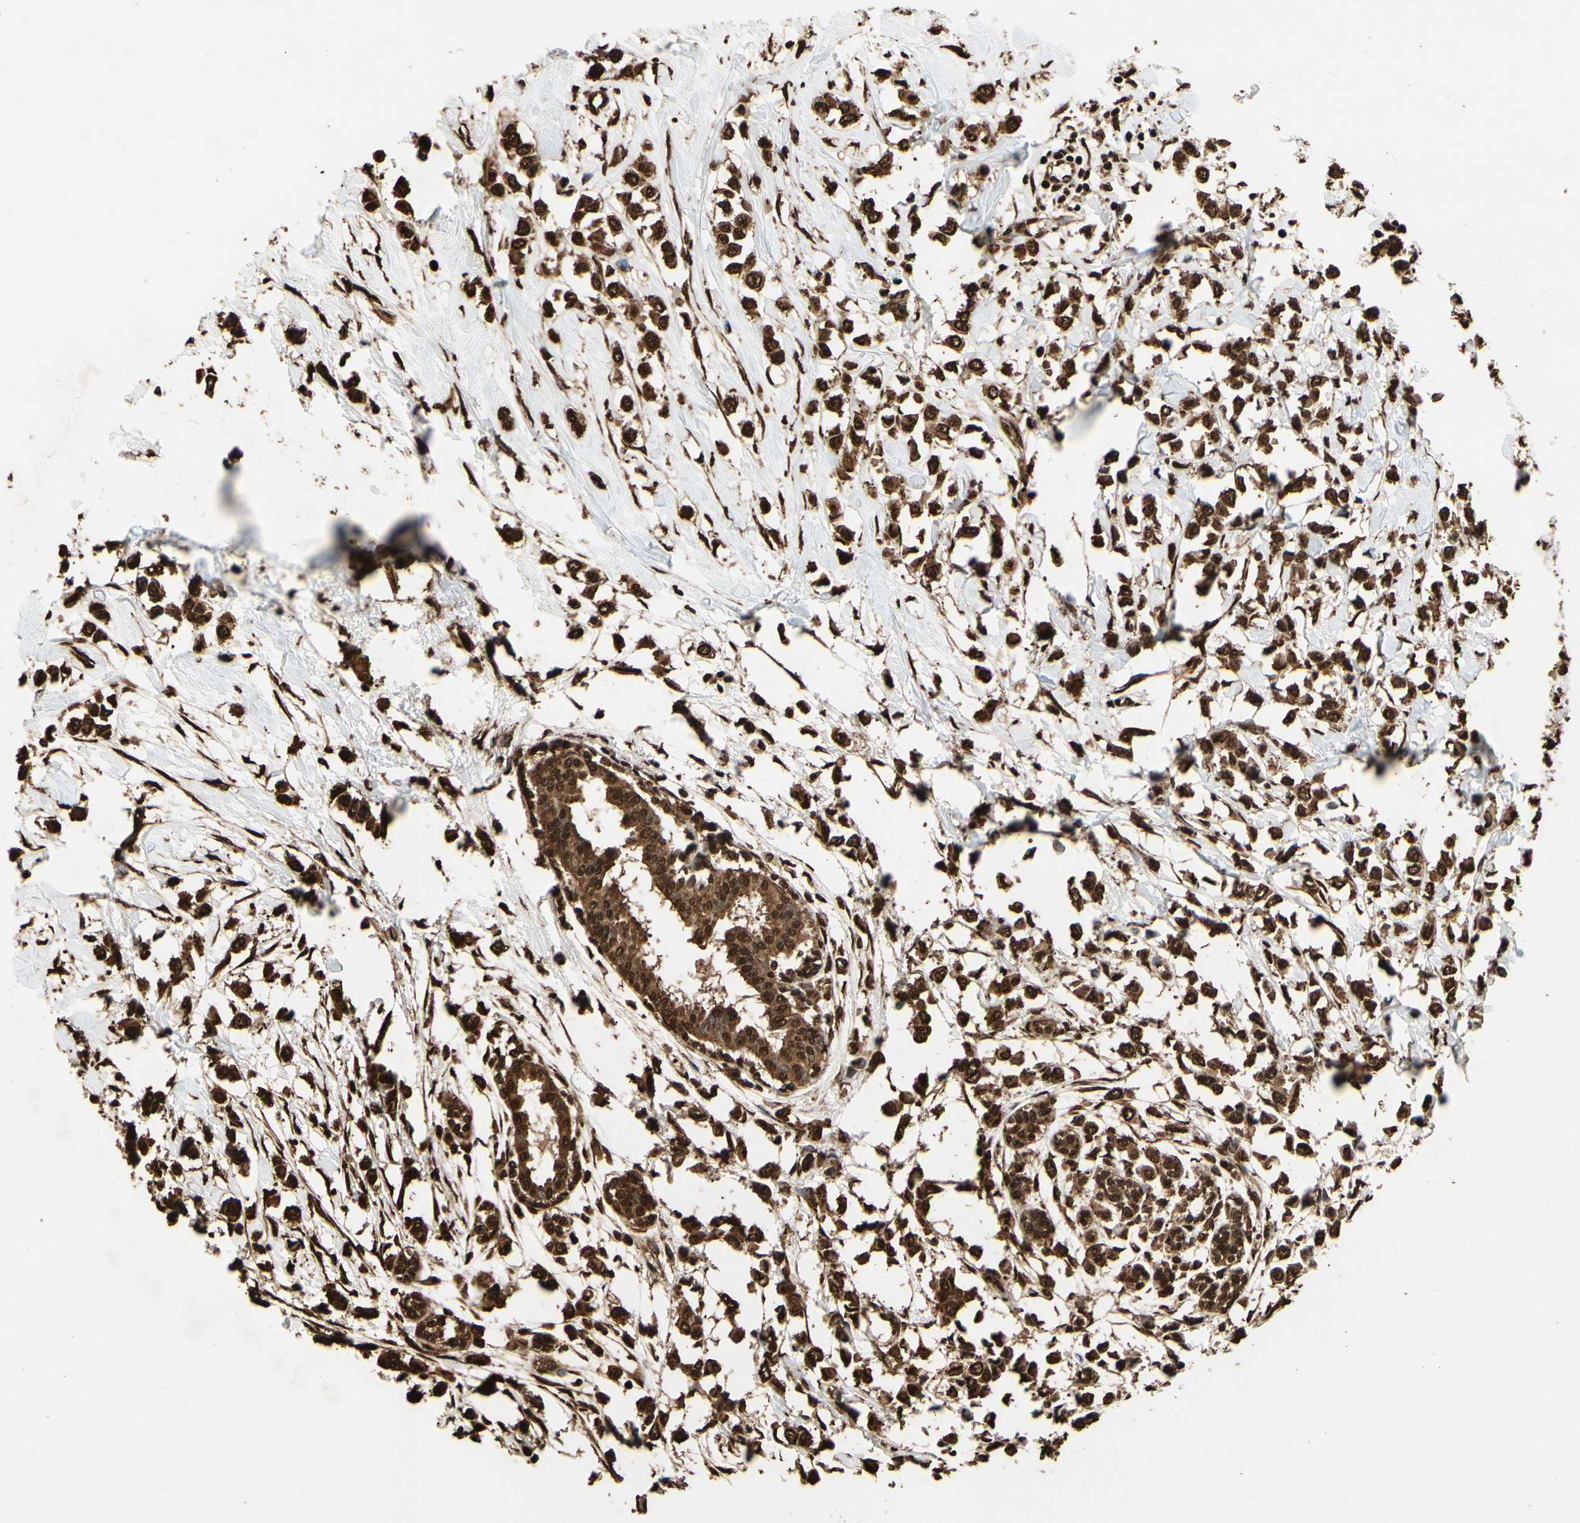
{"staining": {"intensity": "strong", "quantity": ">75%", "location": "cytoplasmic/membranous,nuclear"}, "tissue": "breast cancer", "cell_type": "Tumor cells", "image_type": "cancer", "snomed": [{"axis": "morphology", "description": "Lobular carcinoma"}, {"axis": "topography", "description": "Breast"}], "caption": "Immunohistochemical staining of breast lobular carcinoma reveals high levels of strong cytoplasmic/membranous and nuclear protein positivity in approximately >75% of tumor cells.", "gene": "HNRNPK", "patient": {"sex": "female", "age": 51}}